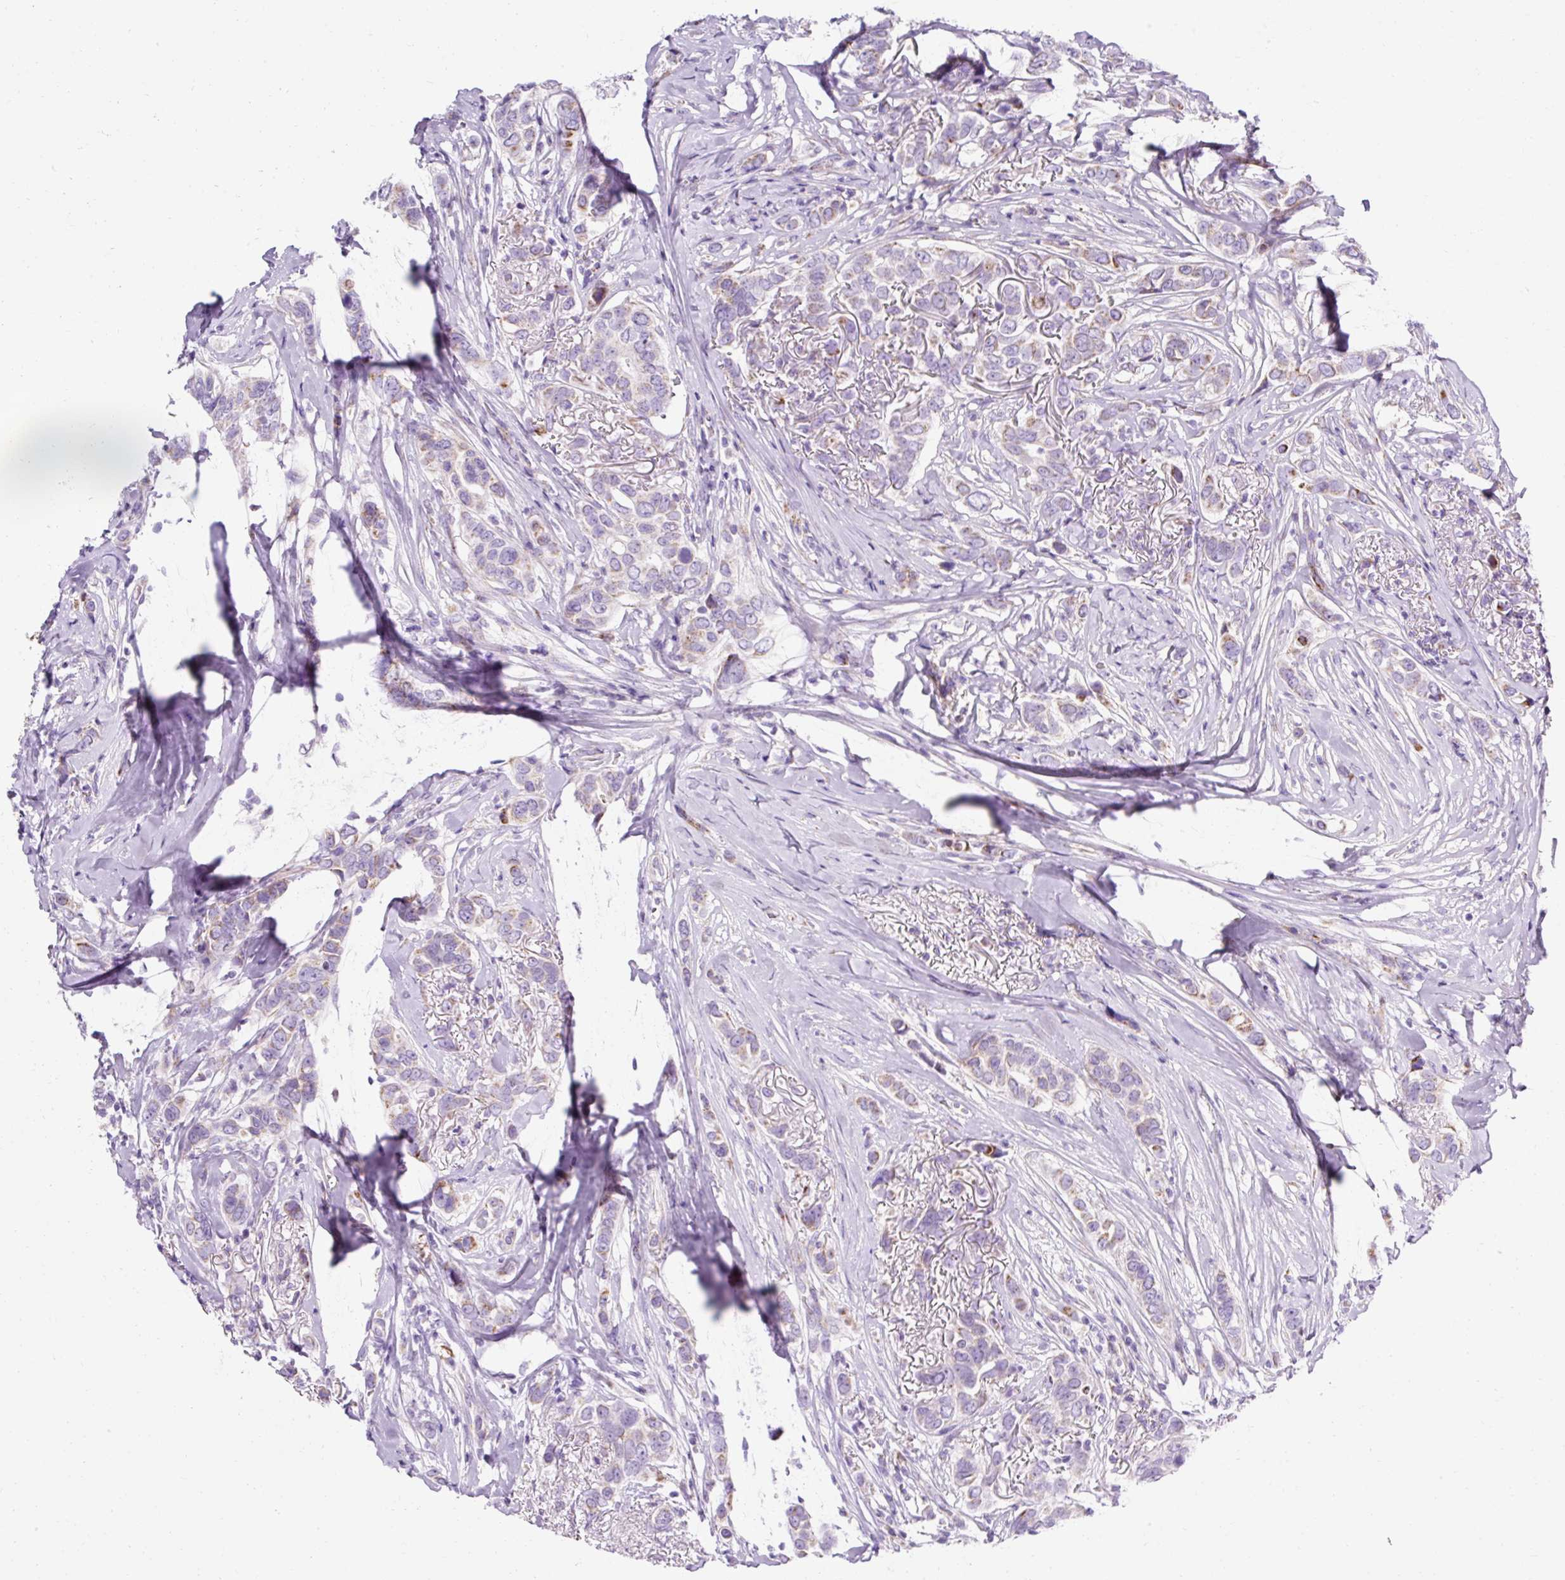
{"staining": {"intensity": "moderate", "quantity": "<25%", "location": "cytoplasmic/membranous"}, "tissue": "breast cancer", "cell_type": "Tumor cells", "image_type": "cancer", "snomed": [{"axis": "morphology", "description": "Lobular carcinoma"}, {"axis": "topography", "description": "Breast"}], "caption": "This histopathology image reveals immunohistochemistry (IHC) staining of lobular carcinoma (breast), with low moderate cytoplasmic/membranous expression in about <25% of tumor cells.", "gene": "PLPP2", "patient": {"sex": "female", "age": 51}}